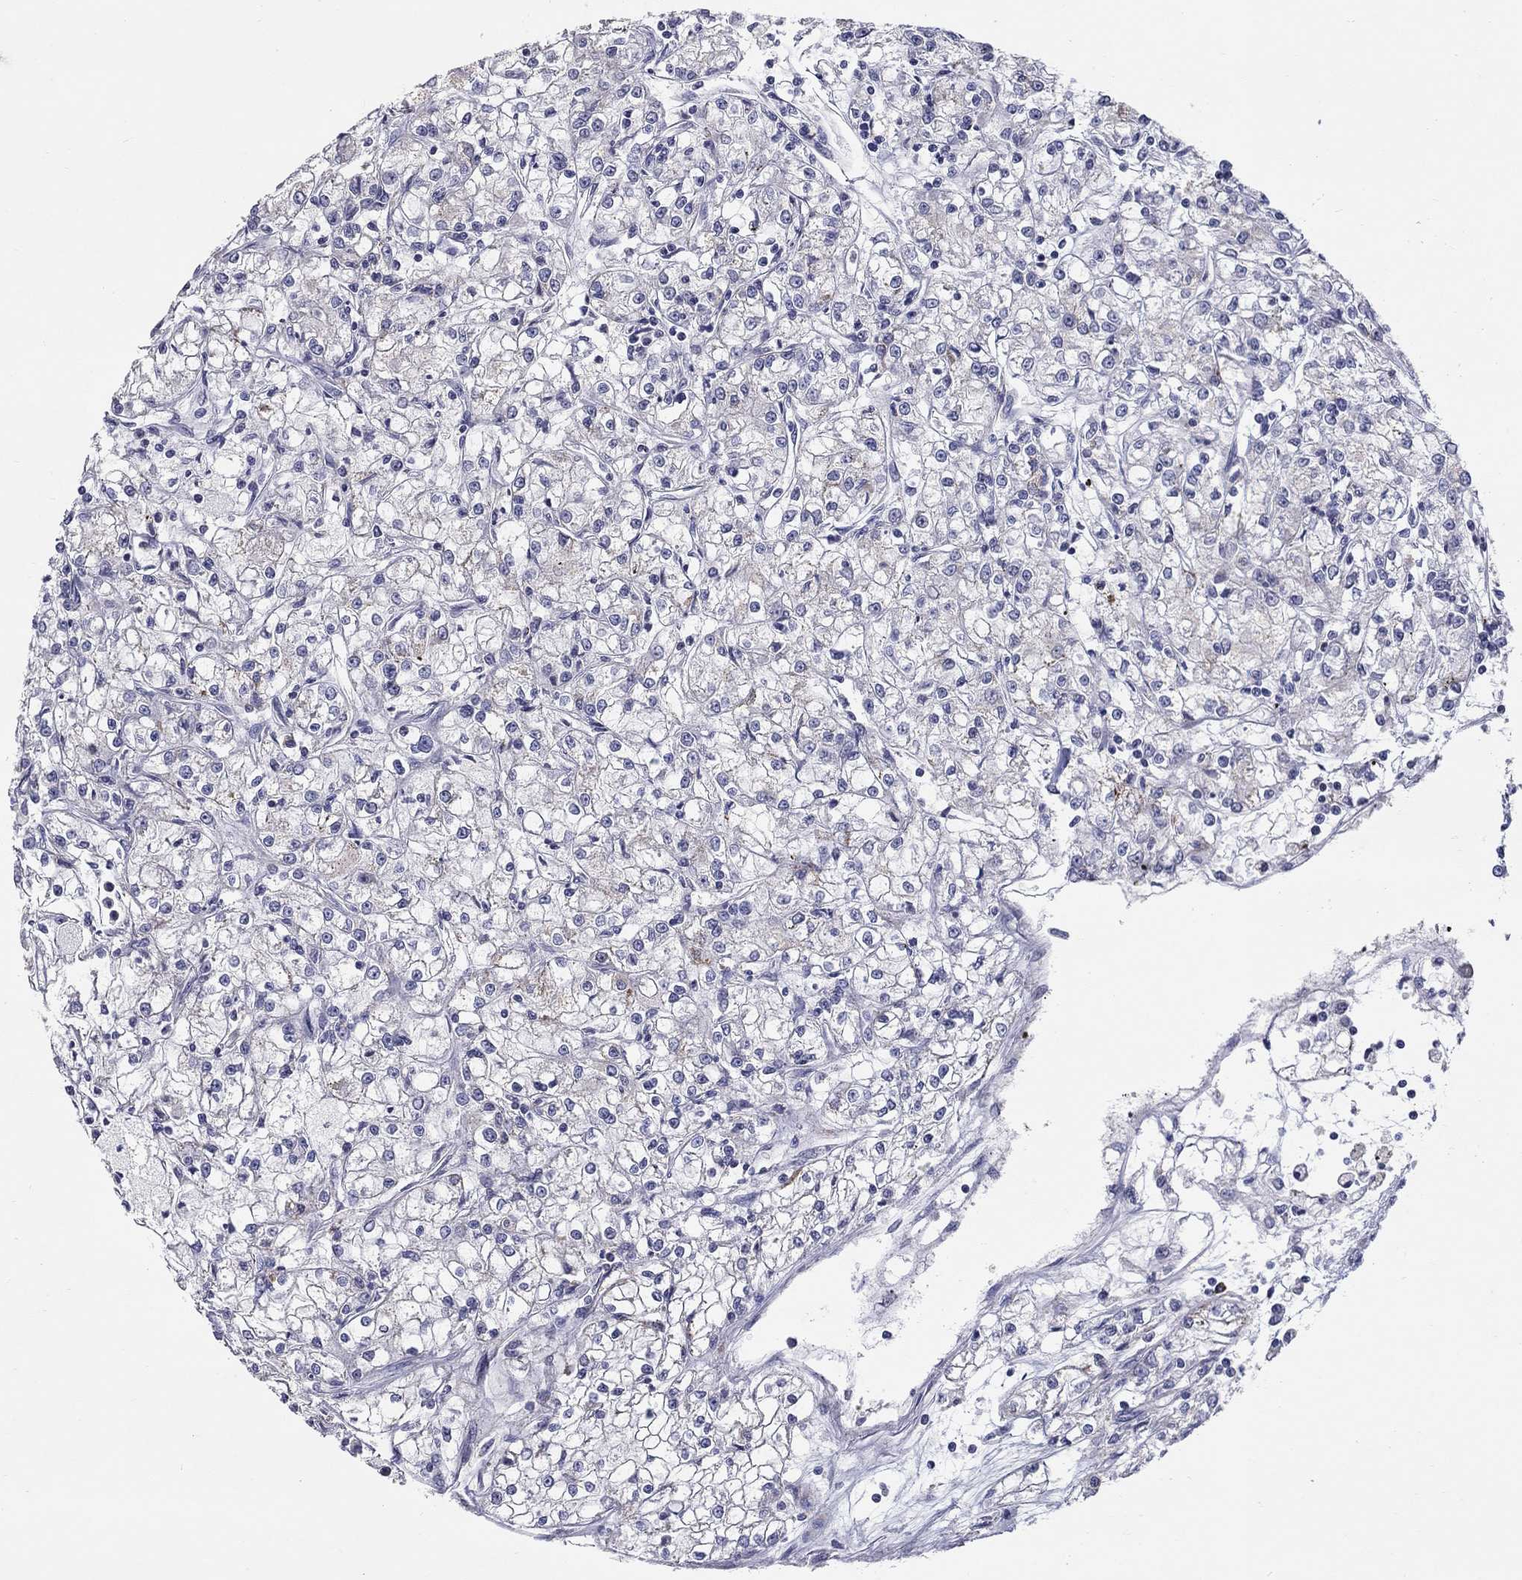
{"staining": {"intensity": "negative", "quantity": "none", "location": "none"}, "tissue": "renal cancer", "cell_type": "Tumor cells", "image_type": "cancer", "snomed": [{"axis": "morphology", "description": "Adenocarcinoma, NOS"}, {"axis": "topography", "description": "Kidney"}], "caption": "Photomicrograph shows no protein staining in tumor cells of renal adenocarcinoma tissue.", "gene": "HMX2", "patient": {"sex": "female", "age": 59}}